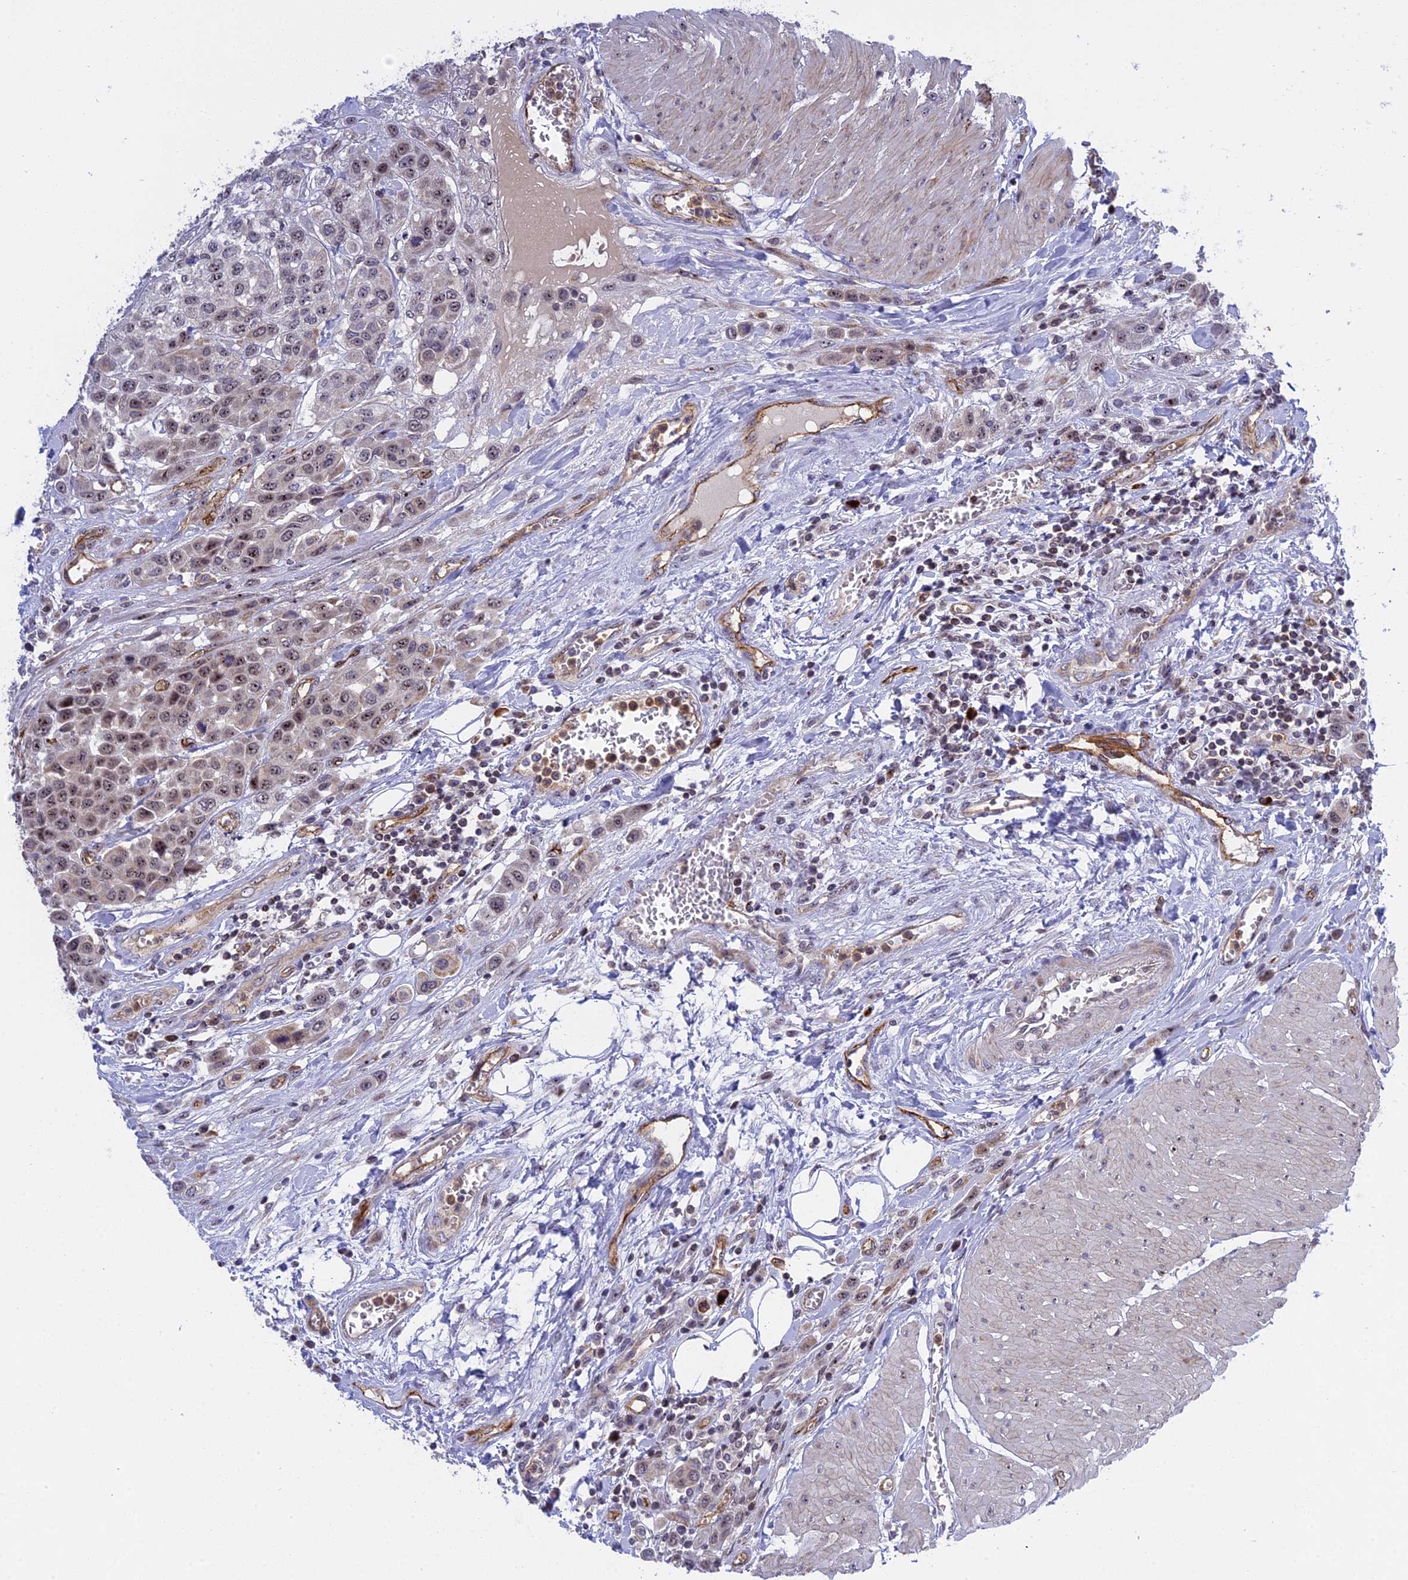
{"staining": {"intensity": "weak", "quantity": ">75%", "location": "nuclear"}, "tissue": "urothelial cancer", "cell_type": "Tumor cells", "image_type": "cancer", "snomed": [{"axis": "morphology", "description": "Urothelial carcinoma, High grade"}, {"axis": "topography", "description": "Urinary bladder"}], "caption": "IHC (DAB) staining of human urothelial carcinoma (high-grade) displays weak nuclear protein expression in about >75% of tumor cells.", "gene": "MPND", "patient": {"sex": "male", "age": 50}}